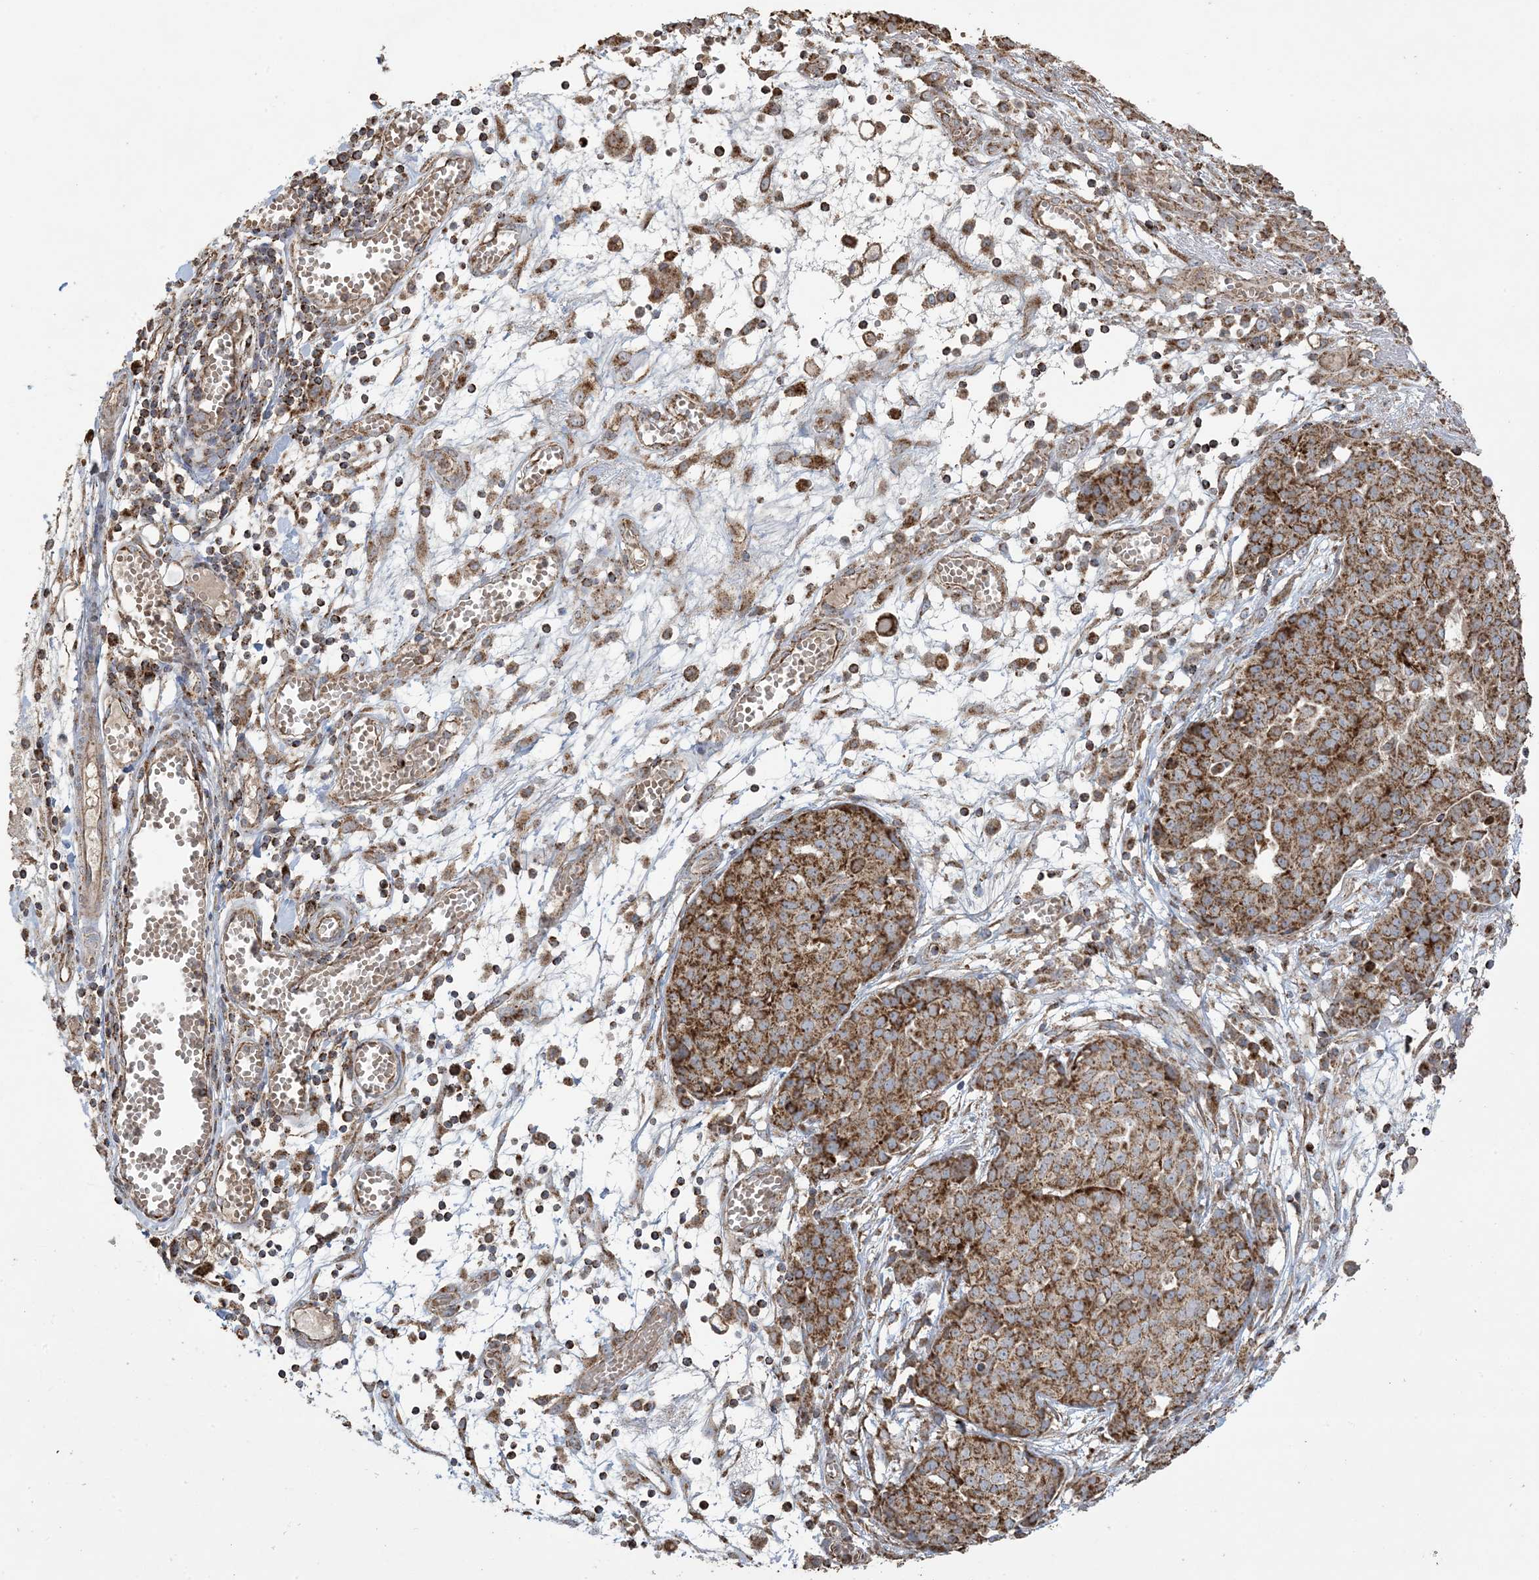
{"staining": {"intensity": "strong", "quantity": ">75%", "location": "cytoplasmic/membranous"}, "tissue": "ovarian cancer", "cell_type": "Tumor cells", "image_type": "cancer", "snomed": [{"axis": "morphology", "description": "Cystadenocarcinoma, serous, NOS"}, {"axis": "topography", "description": "Soft tissue"}, {"axis": "topography", "description": "Ovary"}], "caption": "Ovarian cancer (serous cystadenocarcinoma) stained with a brown dye displays strong cytoplasmic/membranous positive staining in approximately >75% of tumor cells.", "gene": "AGA", "patient": {"sex": "female", "age": 57}}